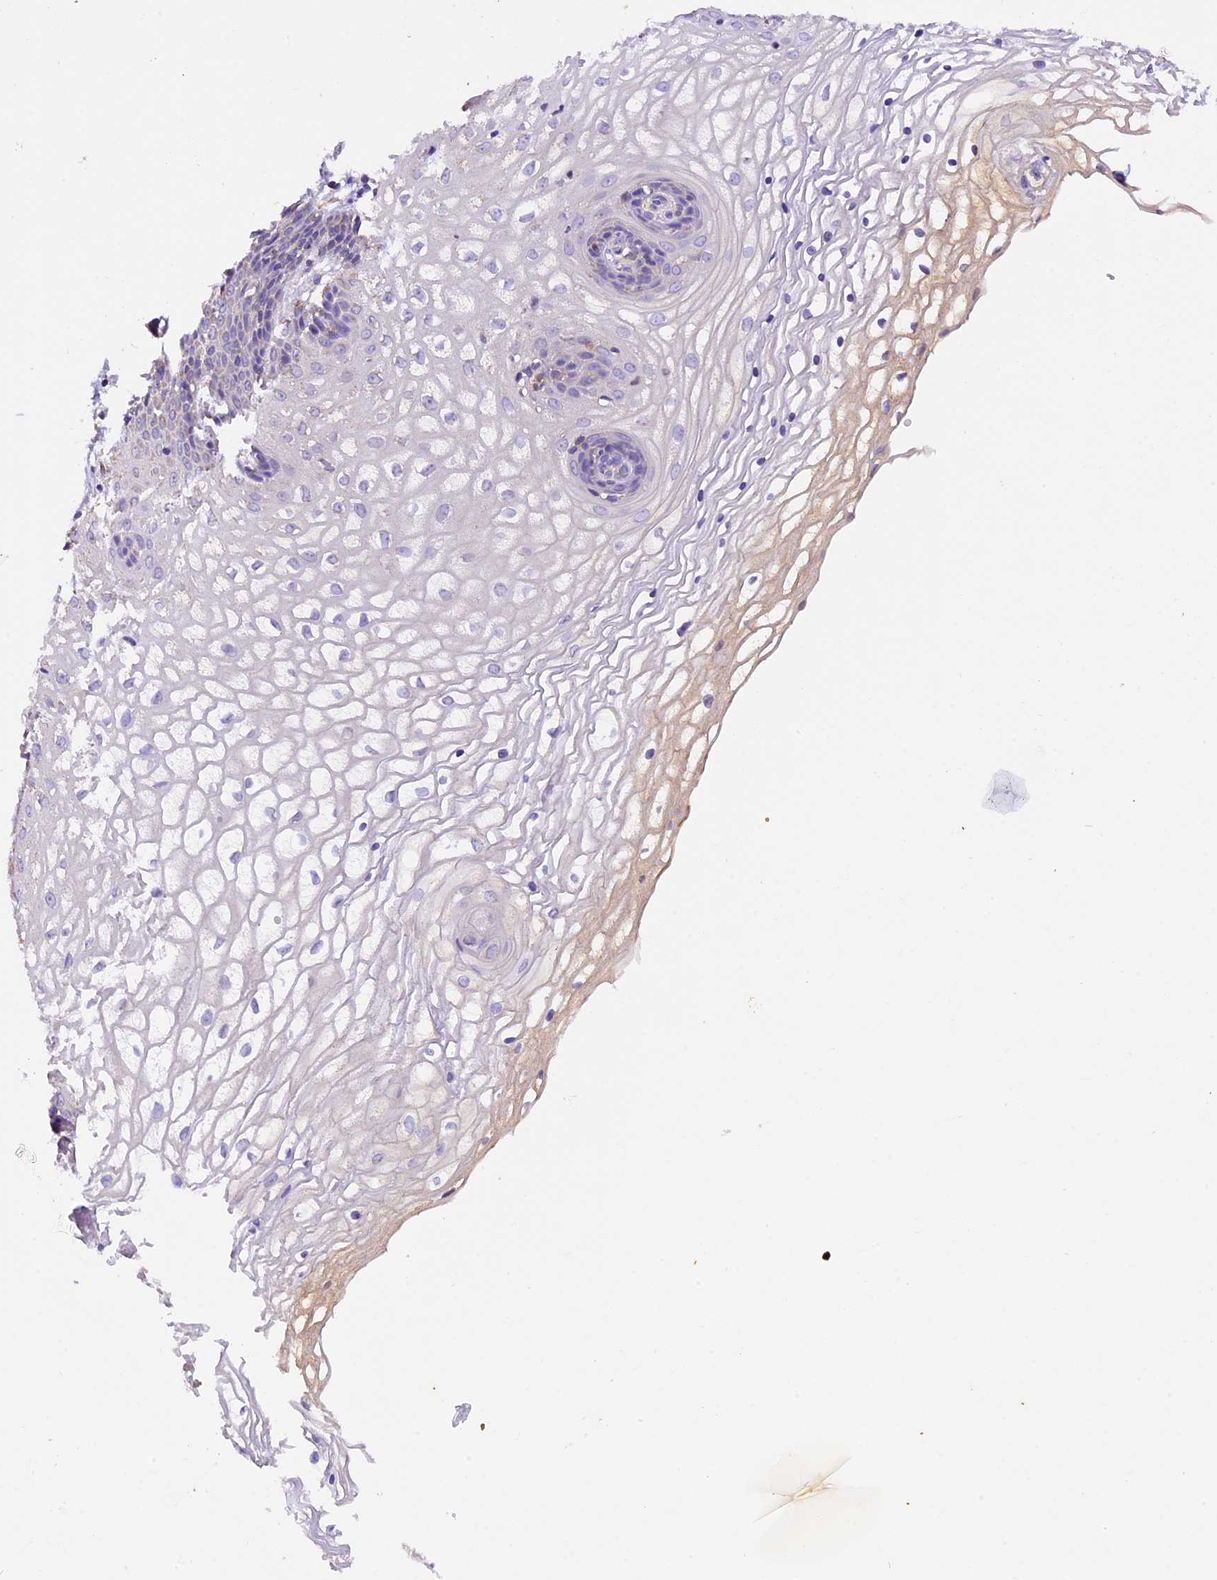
{"staining": {"intensity": "negative", "quantity": "none", "location": "none"}, "tissue": "vagina", "cell_type": "Squamous epithelial cells", "image_type": "normal", "snomed": [{"axis": "morphology", "description": "Normal tissue, NOS"}, {"axis": "topography", "description": "Vagina"}], "caption": "DAB immunohistochemical staining of normal vagina shows no significant positivity in squamous epithelial cells. (Brightfield microscopy of DAB (3,3'-diaminobenzidine) immunohistochemistry (IHC) at high magnification).", "gene": "SIX5", "patient": {"sex": "female", "age": 34}}